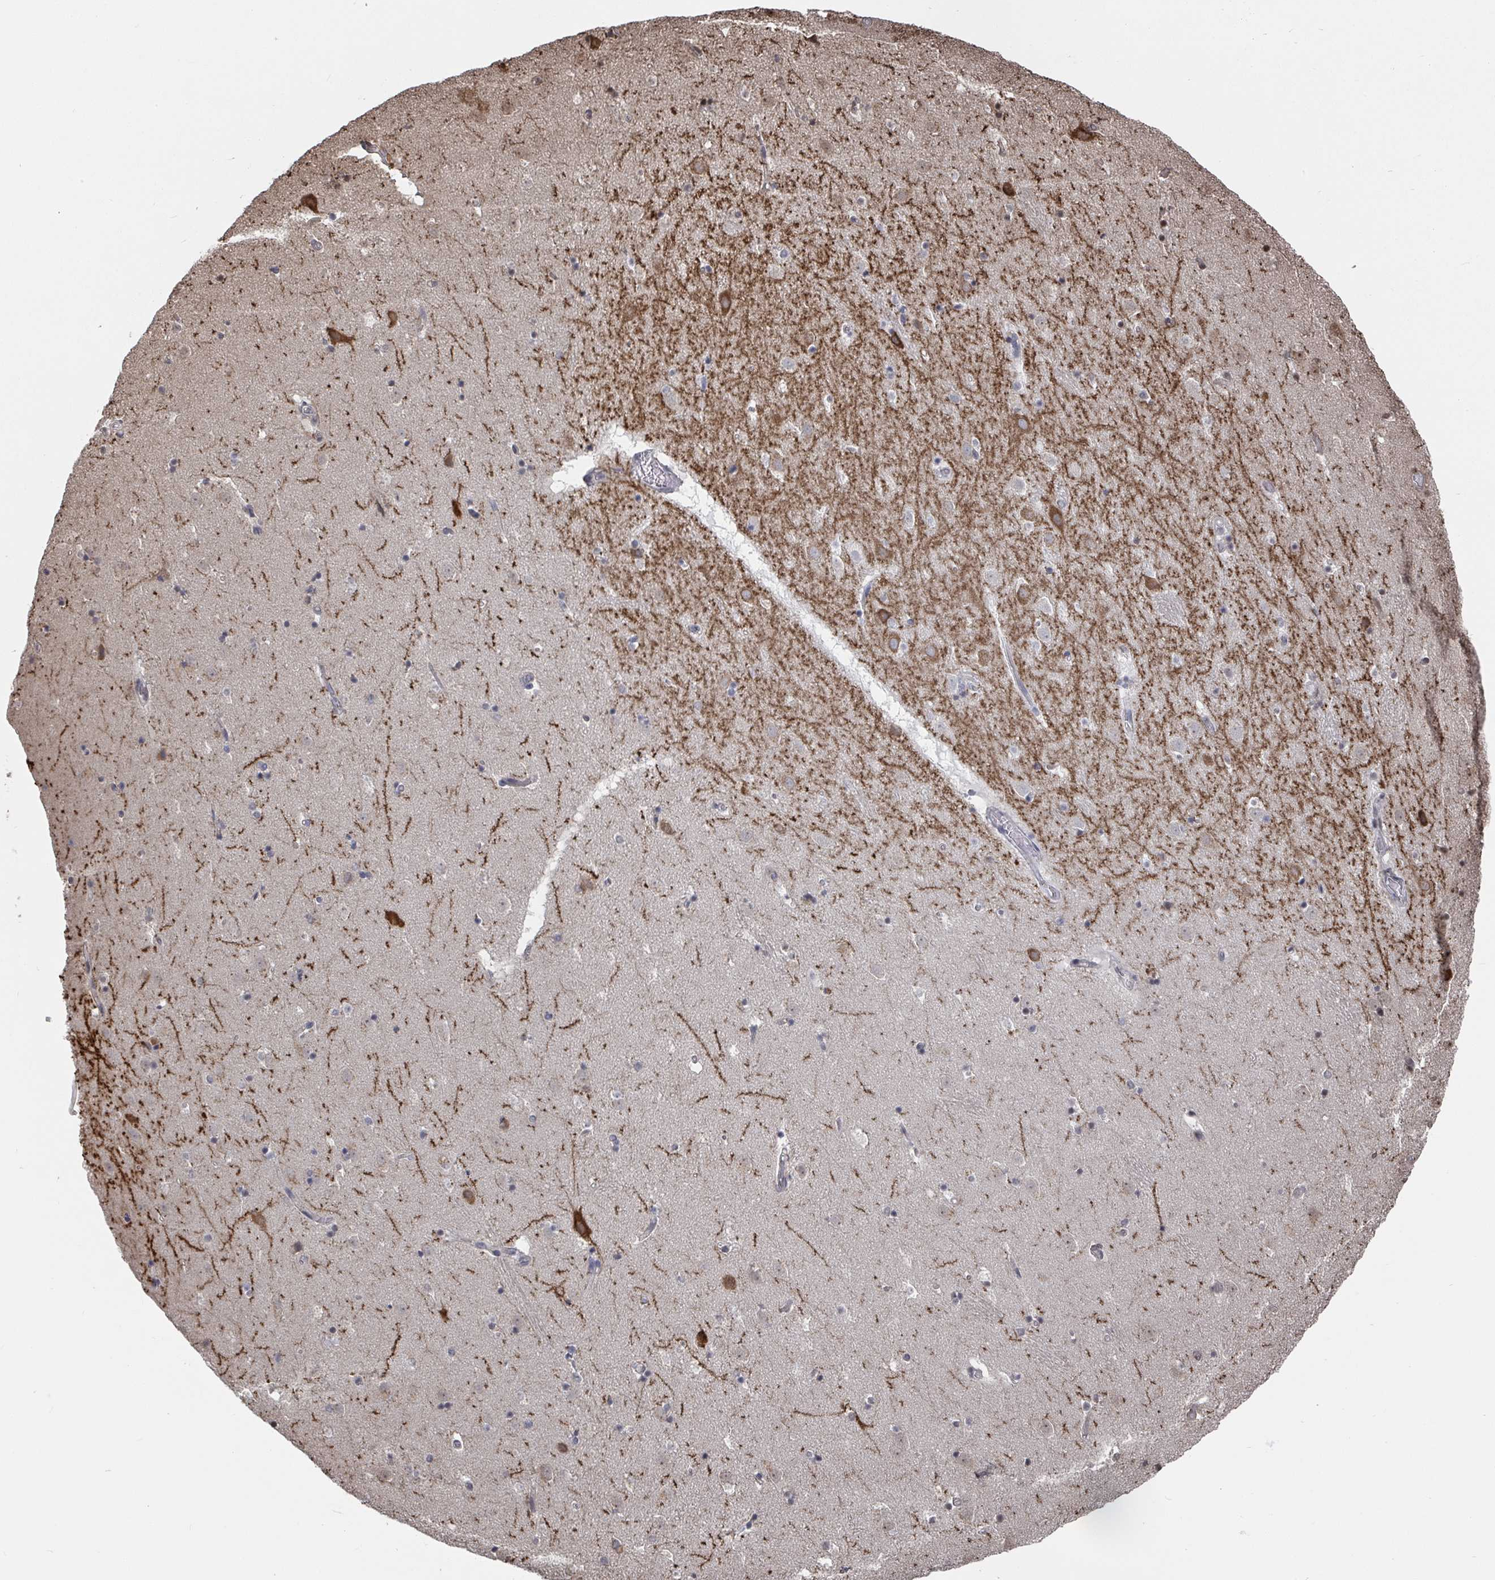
{"staining": {"intensity": "strong", "quantity": "<25%", "location": "cytoplasmic/membranous"}, "tissue": "caudate", "cell_type": "Glial cells", "image_type": "normal", "snomed": [{"axis": "morphology", "description": "Normal tissue, NOS"}, {"axis": "topography", "description": "Lateral ventricle wall"}], "caption": "Immunohistochemical staining of unremarkable human caudate displays strong cytoplasmic/membranous protein staining in approximately <25% of glial cells.", "gene": "CAMKV", "patient": {"sex": "male", "age": 37}}